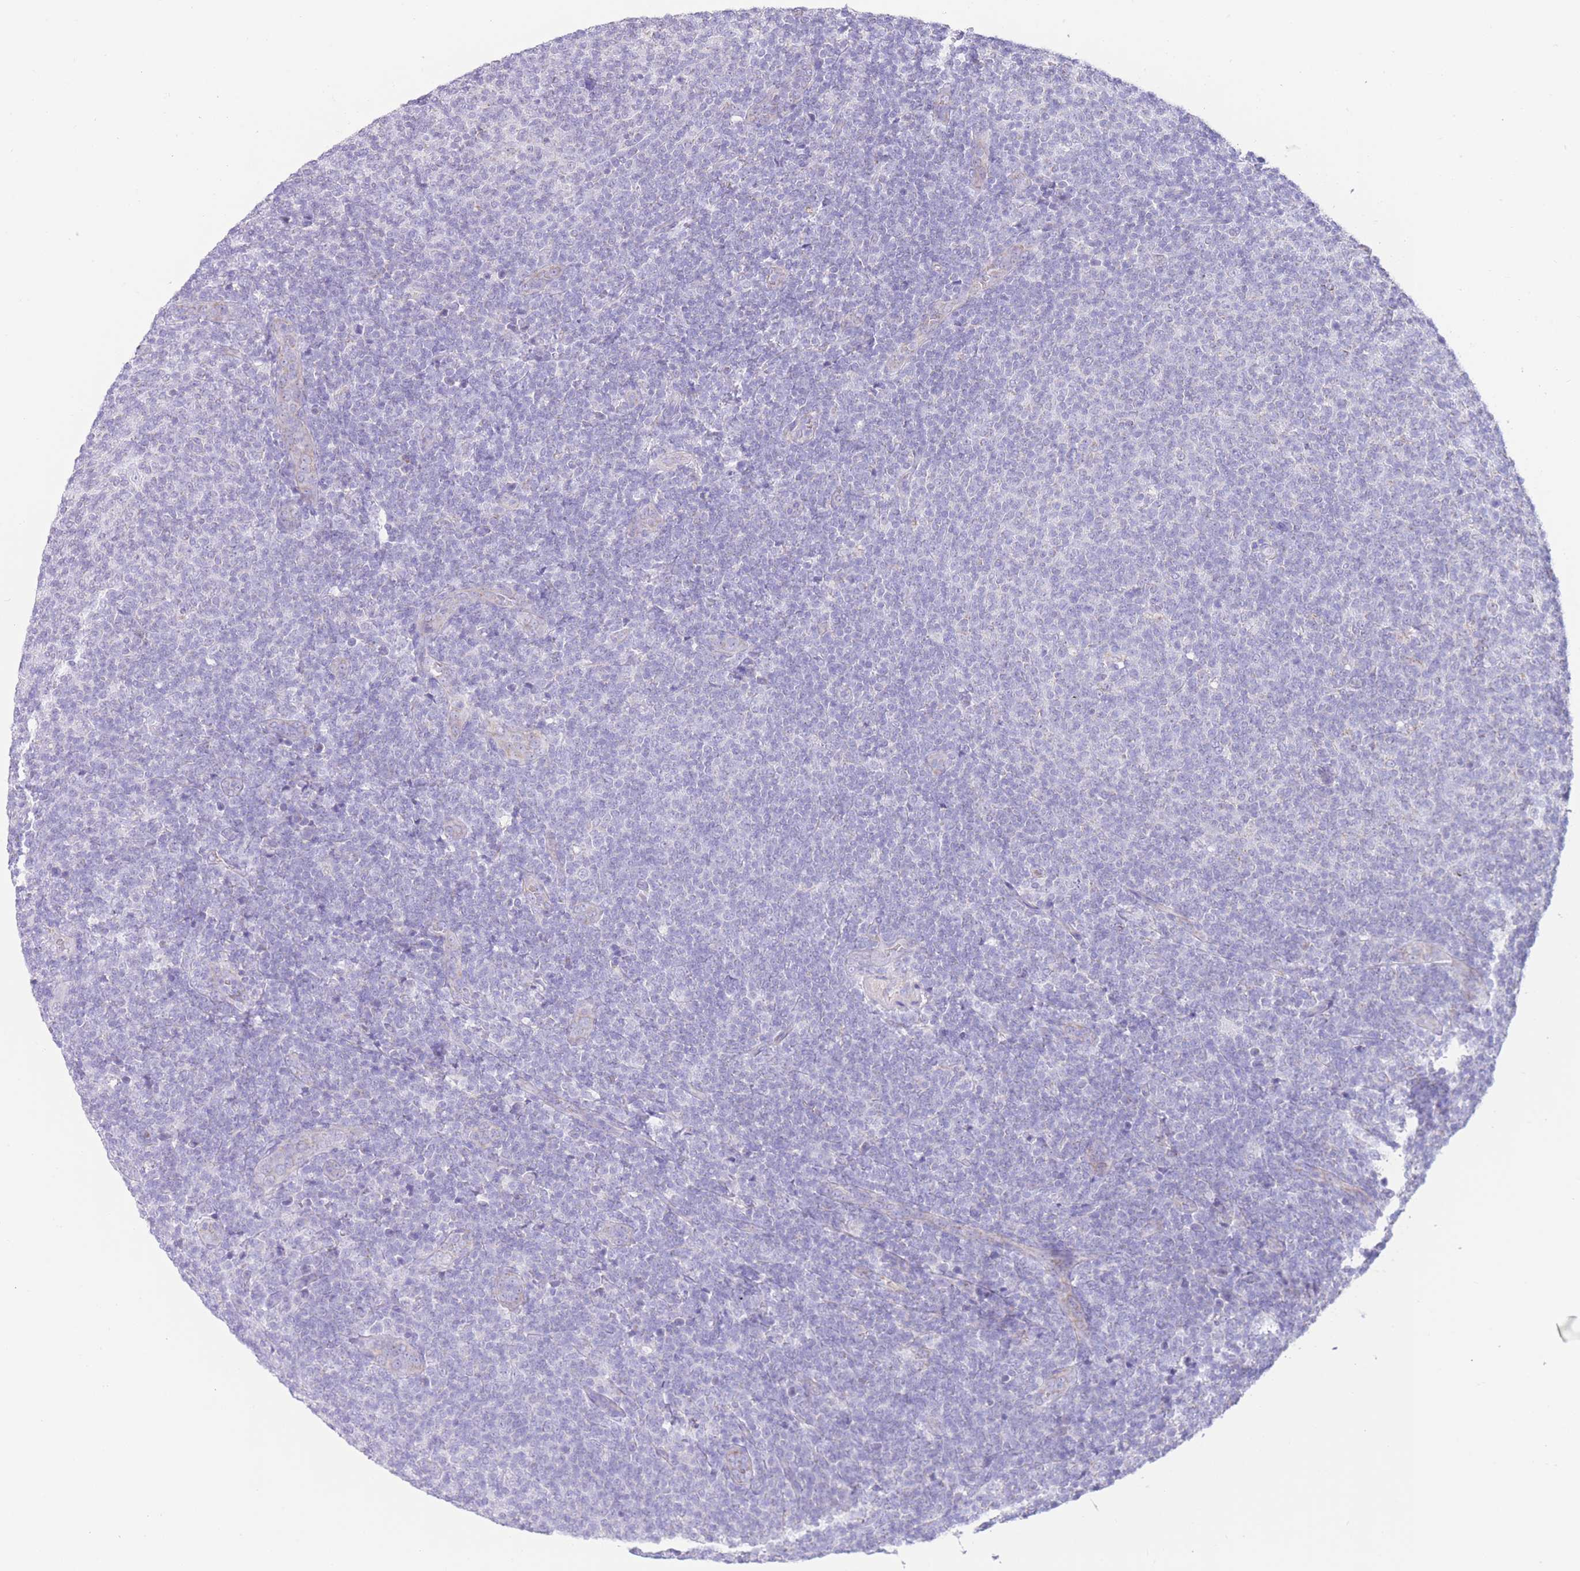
{"staining": {"intensity": "negative", "quantity": "none", "location": "none"}, "tissue": "lymphoma", "cell_type": "Tumor cells", "image_type": "cancer", "snomed": [{"axis": "morphology", "description": "Malignant lymphoma, non-Hodgkin's type, Low grade"}, {"axis": "topography", "description": "Lymph node"}], "caption": "An image of human lymphoma is negative for staining in tumor cells. (DAB (3,3'-diaminobenzidine) immunohistochemistry with hematoxylin counter stain).", "gene": "ACSM4", "patient": {"sex": "male", "age": 66}}